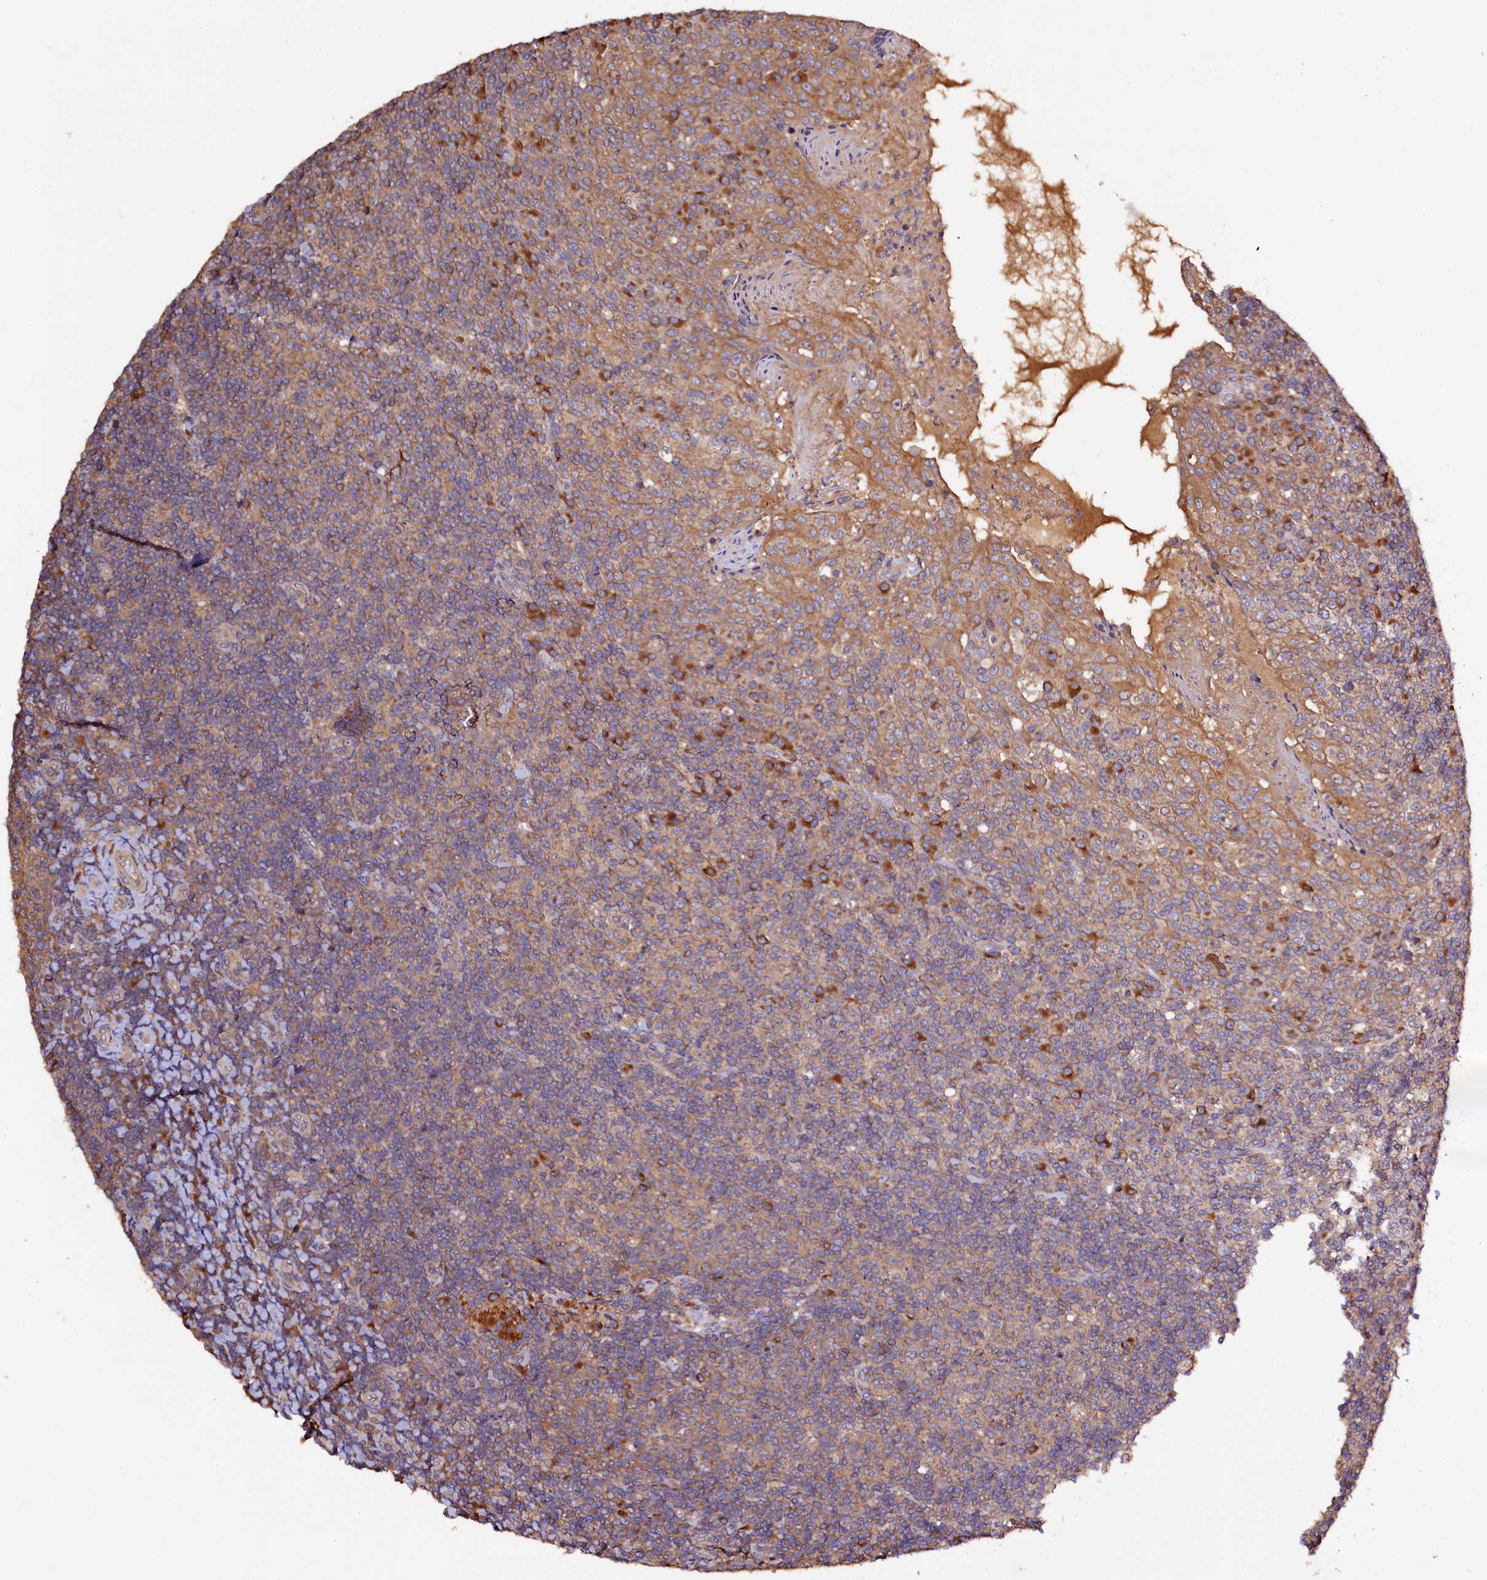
{"staining": {"intensity": "moderate", "quantity": "25%-75%", "location": "cytoplasmic/membranous"}, "tissue": "tonsil", "cell_type": "Germinal center cells", "image_type": "normal", "snomed": [{"axis": "morphology", "description": "Normal tissue, NOS"}, {"axis": "topography", "description": "Tonsil"}], "caption": "Moderate cytoplasmic/membranous staining is present in about 25%-75% of germinal center cells in normal tonsil.", "gene": "KLC2", "patient": {"sex": "female", "age": 10}}